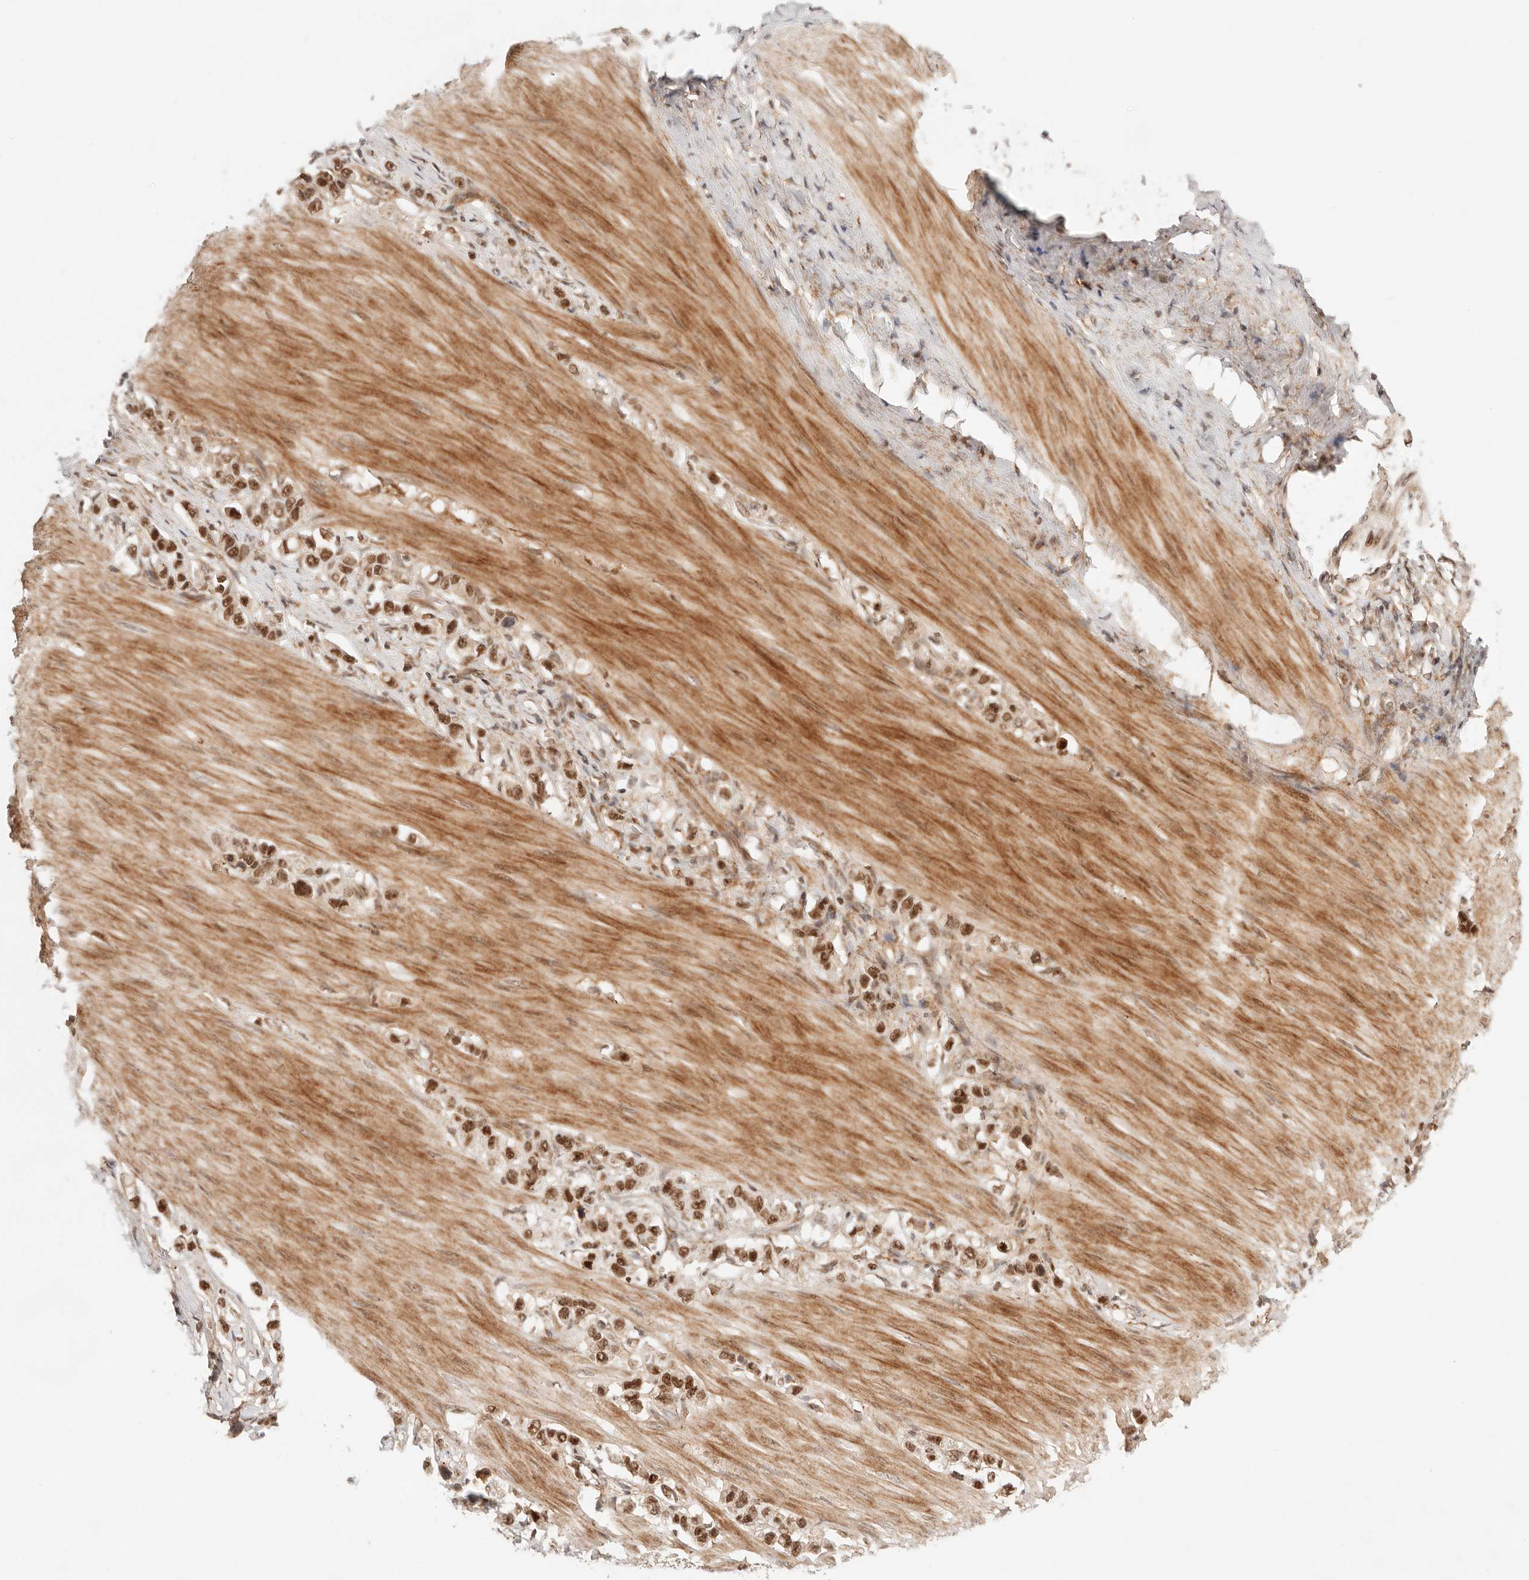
{"staining": {"intensity": "moderate", "quantity": ">75%", "location": "nuclear"}, "tissue": "stomach cancer", "cell_type": "Tumor cells", "image_type": "cancer", "snomed": [{"axis": "morphology", "description": "Adenocarcinoma, NOS"}, {"axis": "topography", "description": "Stomach"}], "caption": "A brown stain shows moderate nuclear expression of a protein in human stomach adenocarcinoma tumor cells. The staining was performed using DAB (3,3'-diaminobenzidine), with brown indicating positive protein expression. Nuclei are stained blue with hematoxylin.", "gene": "GTF2E2", "patient": {"sex": "female", "age": 65}}